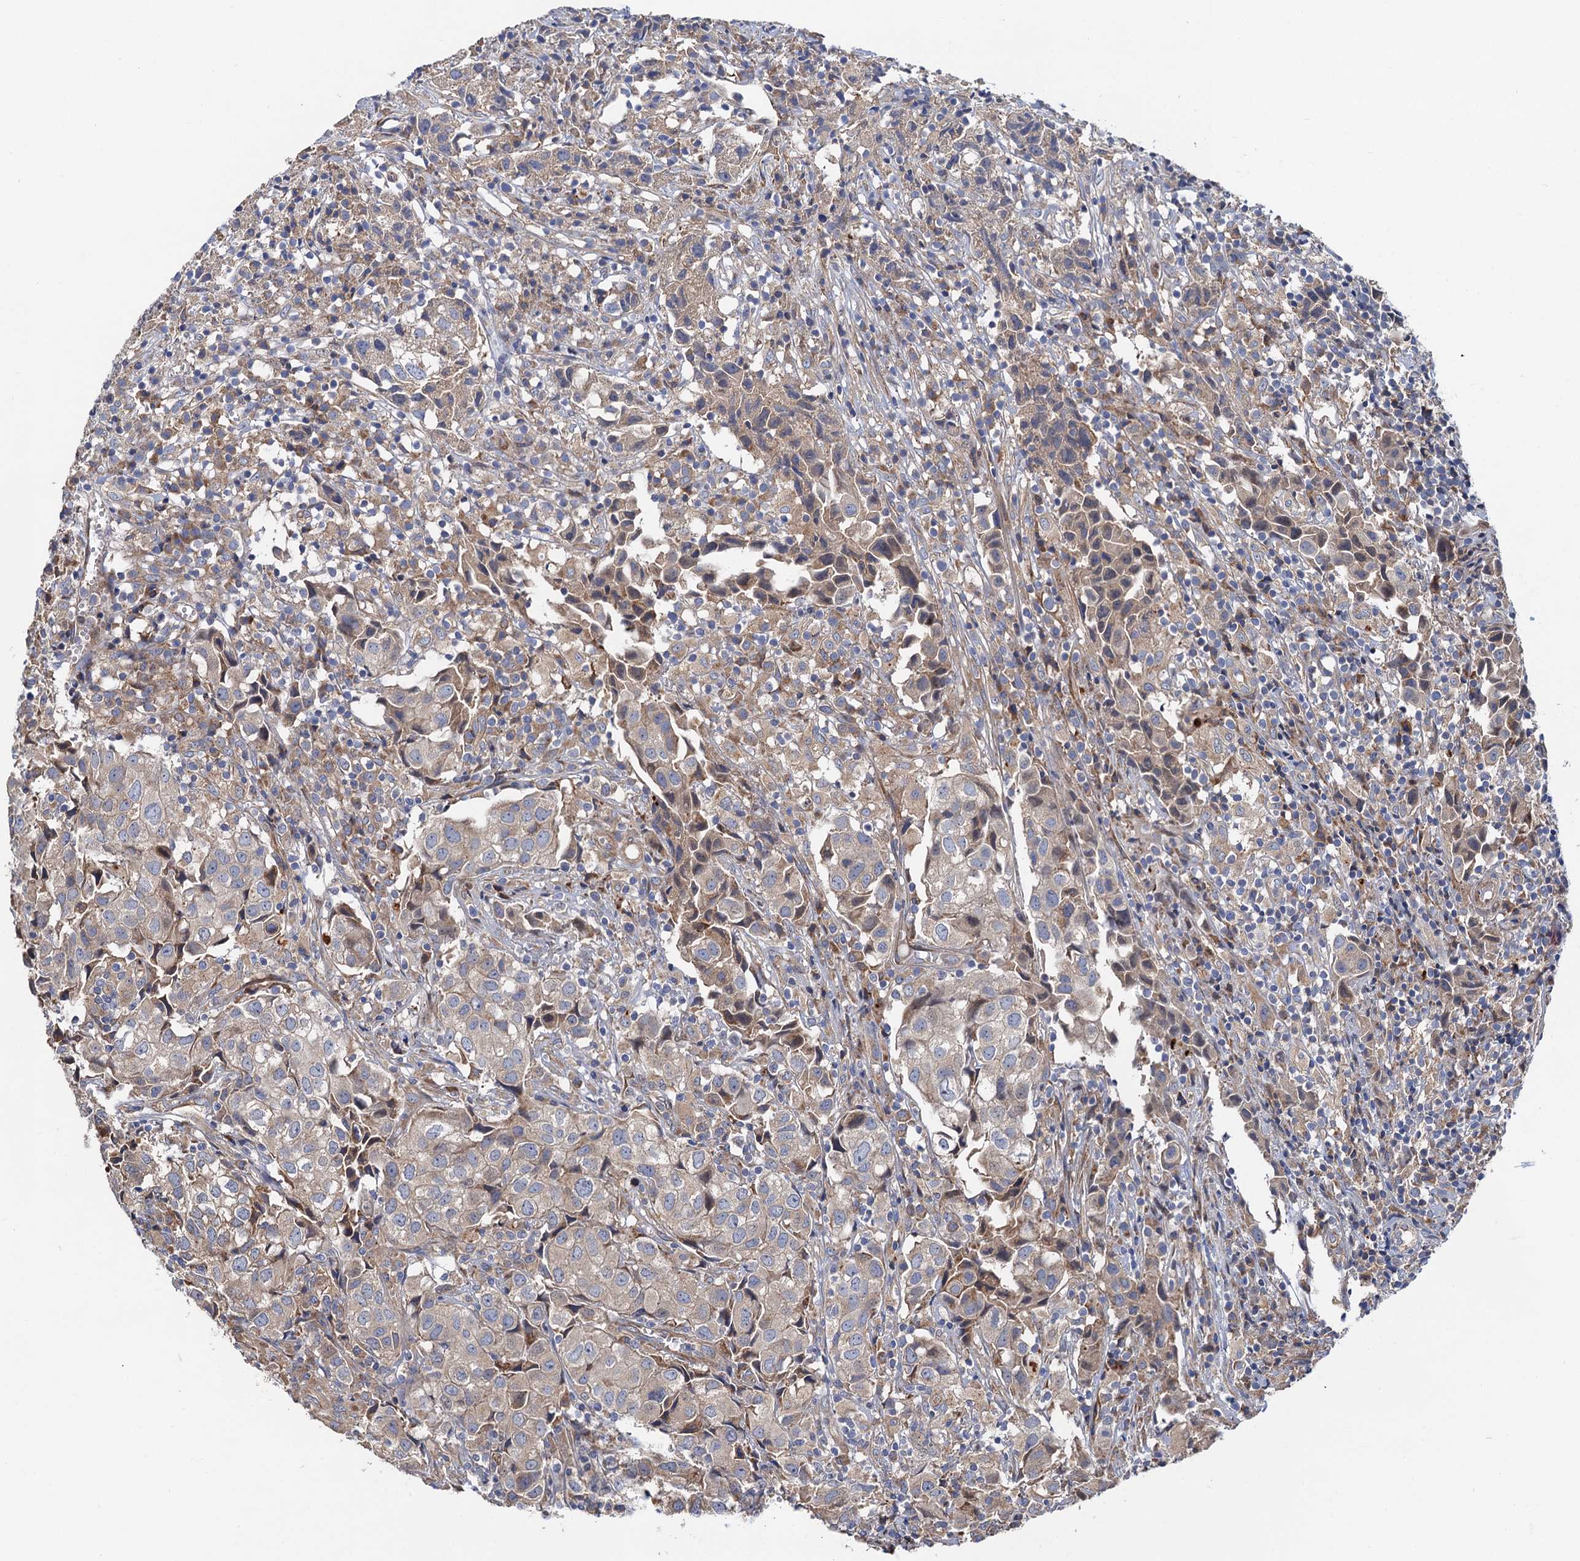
{"staining": {"intensity": "weak", "quantity": "25%-75%", "location": "cytoplasmic/membranous"}, "tissue": "urothelial cancer", "cell_type": "Tumor cells", "image_type": "cancer", "snomed": [{"axis": "morphology", "description": "Urothelial carcinoma, High grade"}, {"axis": "topography", "description": "Urinary bladder"}], "caption": "Urothelial cancer was stained to show a protein in brown. There is low levels of weak cytoplasmic/membranous positivity in about 25%-75% of tumor cells.", "gene": "MRPL48", "patient": {"sex": "female", "age": 75}}